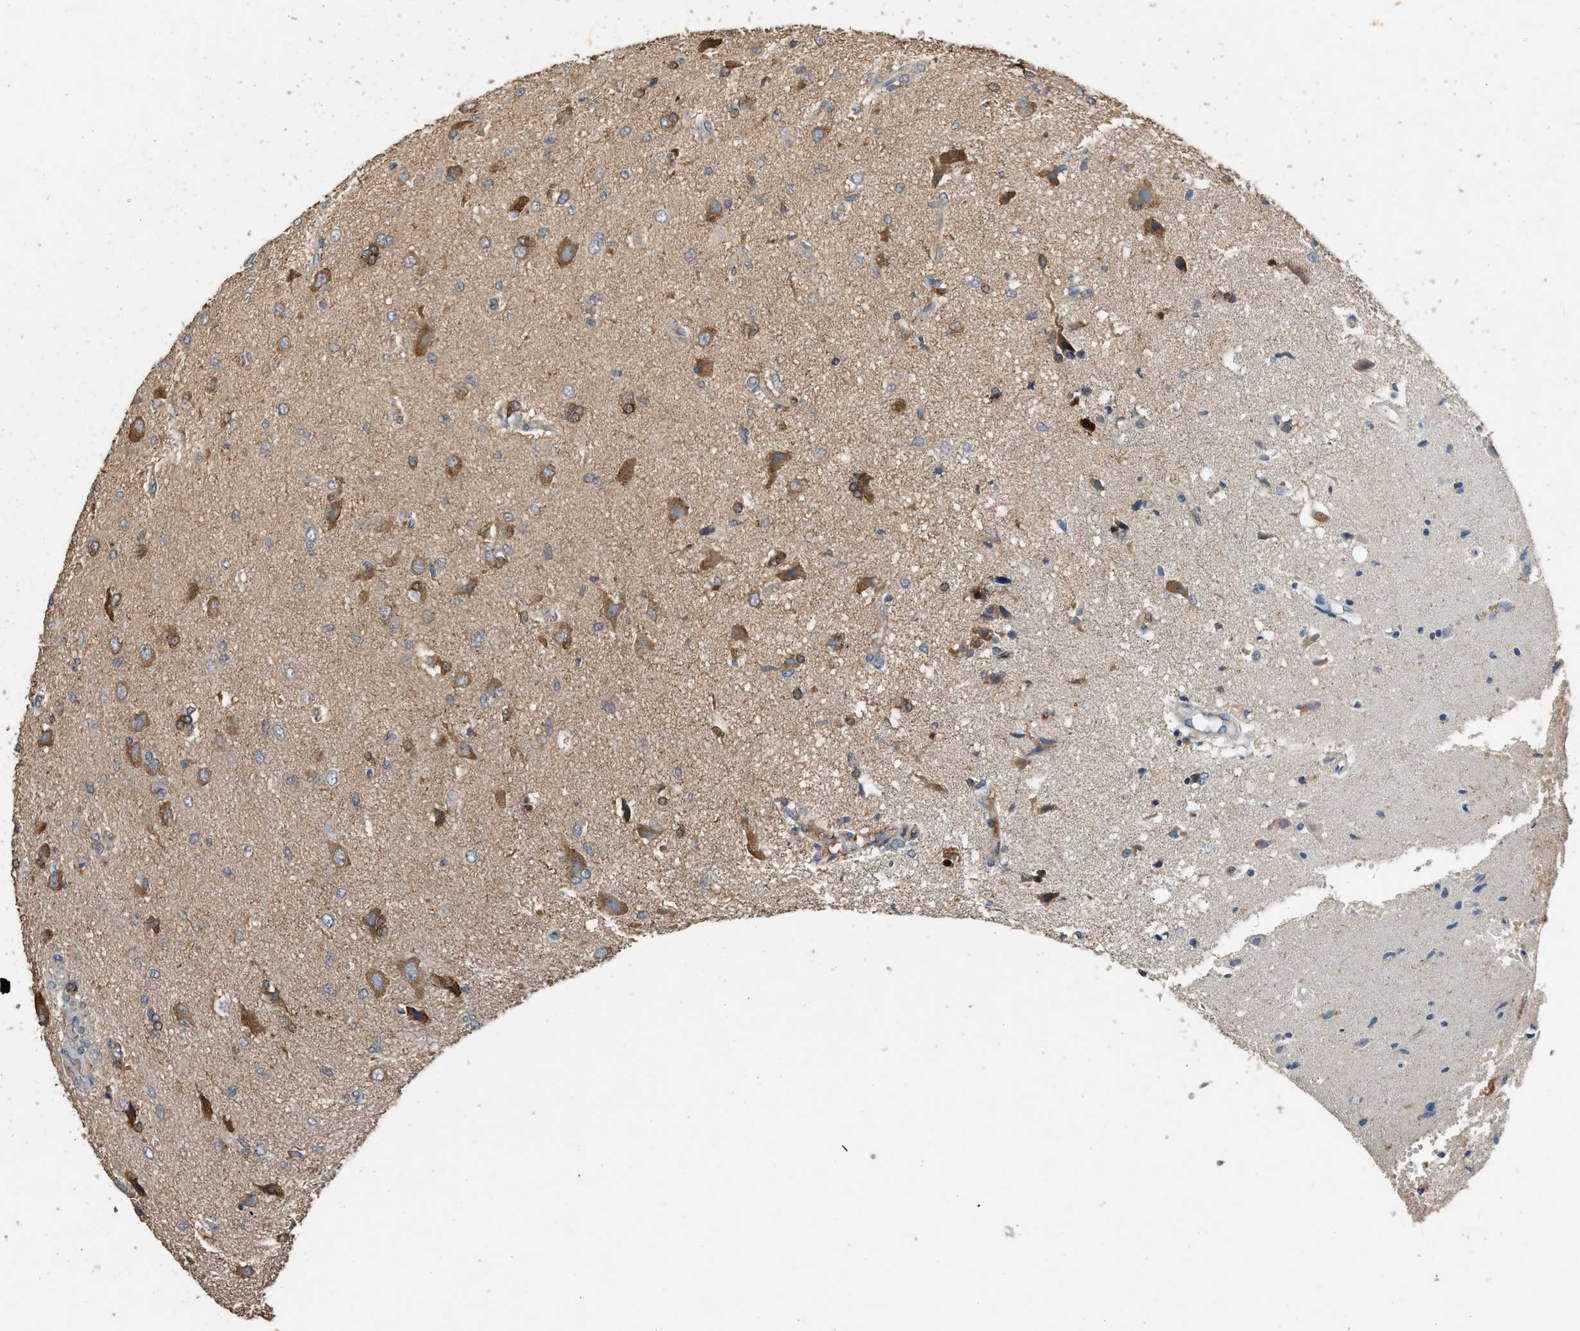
{"staining": {"intensity": "moderate", "quantity": ">75%", "location": "cytoplasmic/membranous"}, "tissue": "glioma", "cell_type": "Tumor cells", "image_type": "cancer", "snomed": [{"axis": "morphology", "description": "Glioma, malignant, High grade"}, {"axis": "topography", "description": "Brain"}], "caption": "Brown immunohistochemical staining in glioma exhibits moderate cytoplasmic/membranous expression in about >75% of tumor cells. The staining was performed using DAB (3,3'-diaminobenzidine) to visualize the protein expression in brown, while the nuclei were stained in blue with hematoxylin (Magnification: 20x).", "gene": "TMEM268", "patient": {"sex": "female", "age": 59}}